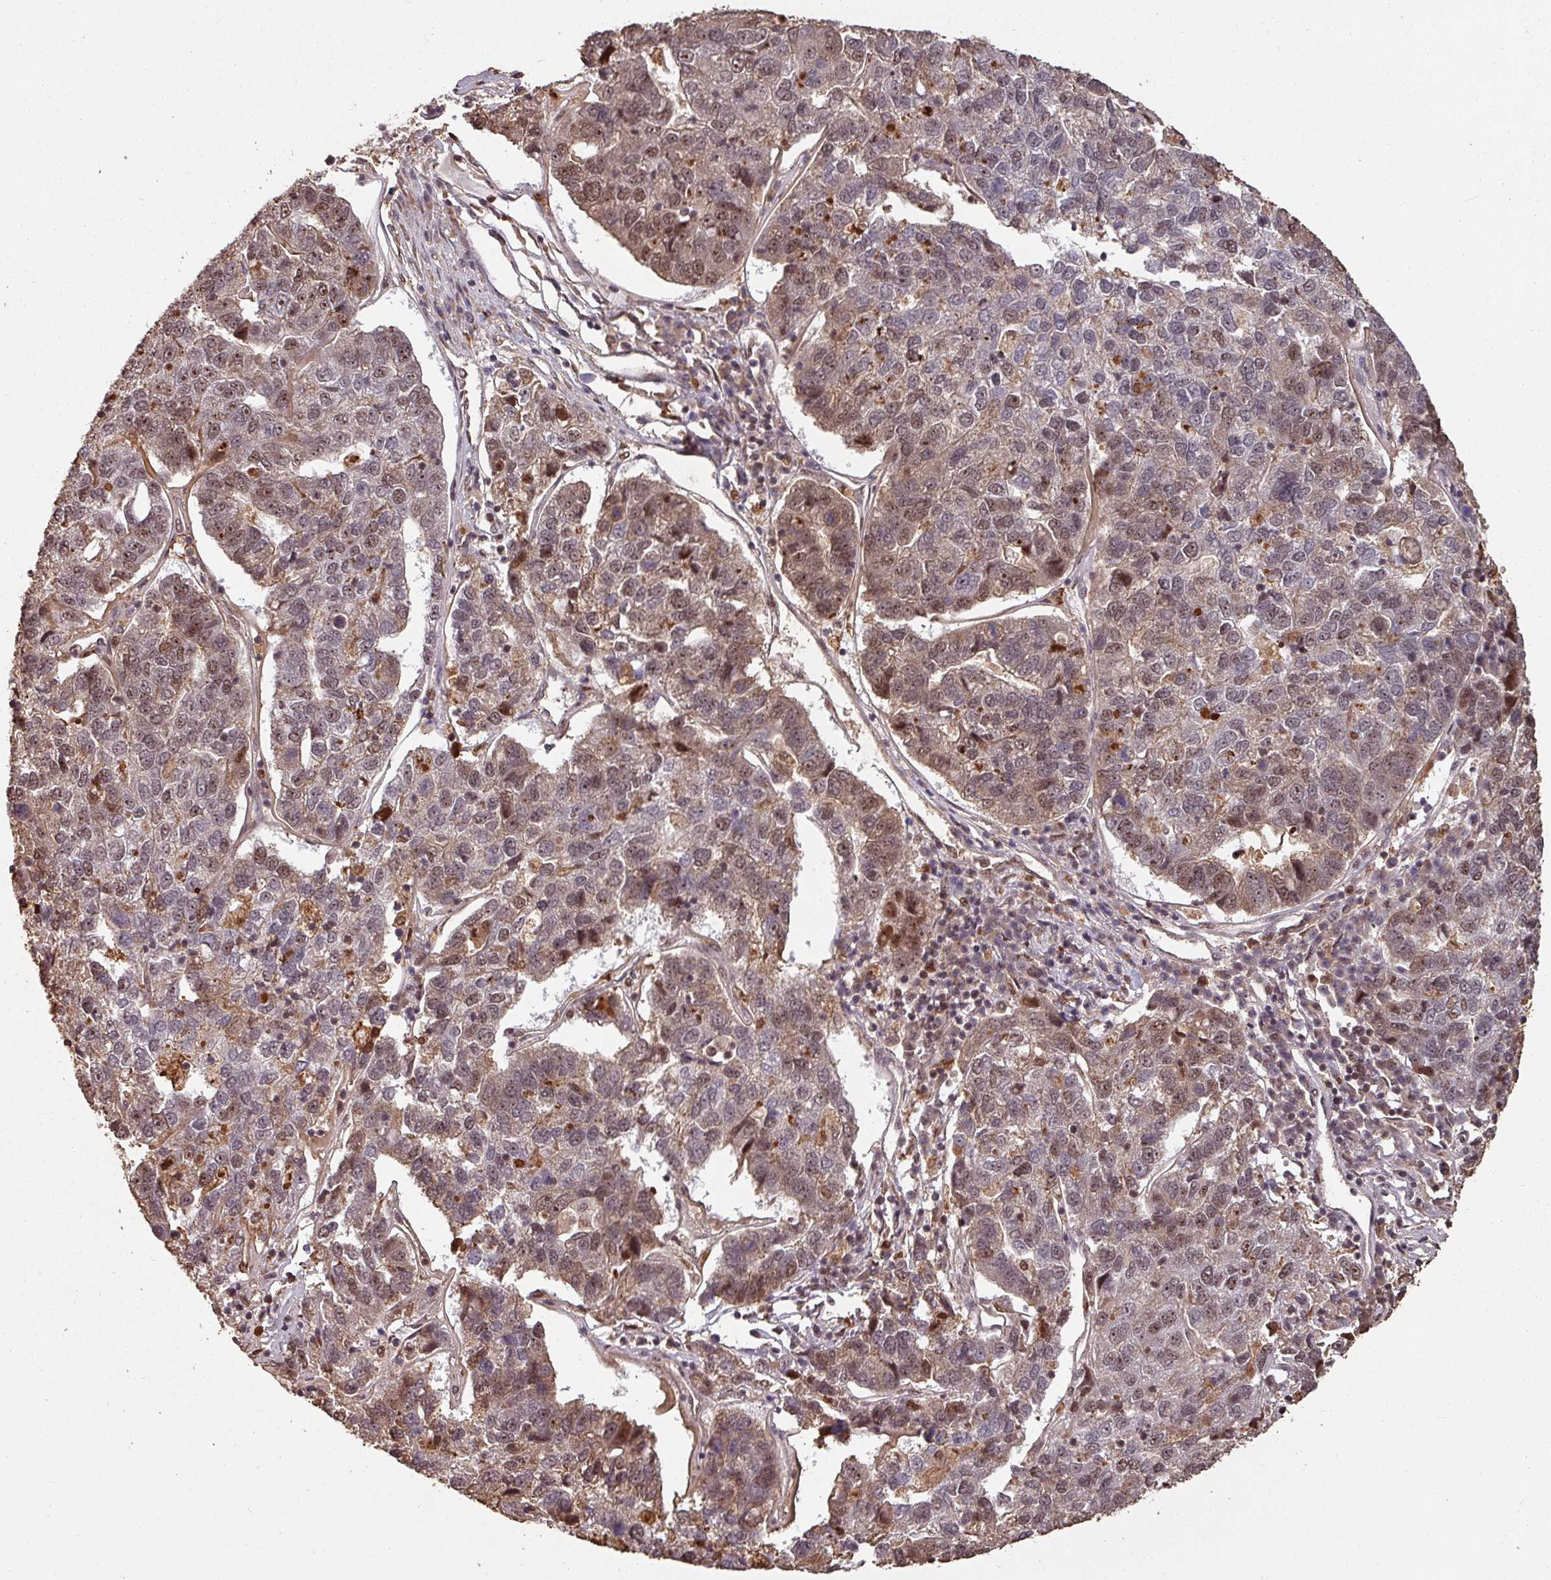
{"staining": {"intensity": "moderate", "quantity": "25%-75%", "location": "nuclear"}, "tissue": "pancreatic cancer", "cell_type": "Tumor cells", "image_type": "cancer", "snomed": [{"axis": "morphology", "description": "Adenocarcinoma, NOS"}, {"axis": "topography", "description": "Pancreas"}], "caption": "Immunohistochemistry (DAB) staining of adenocarcinoma (pancreatic) reveals moderate nuclear protein positivity in approximately 25%-75% of tumor cells.", "gene": "POLD1", "patient": {"sex": "female", "age": 61}}